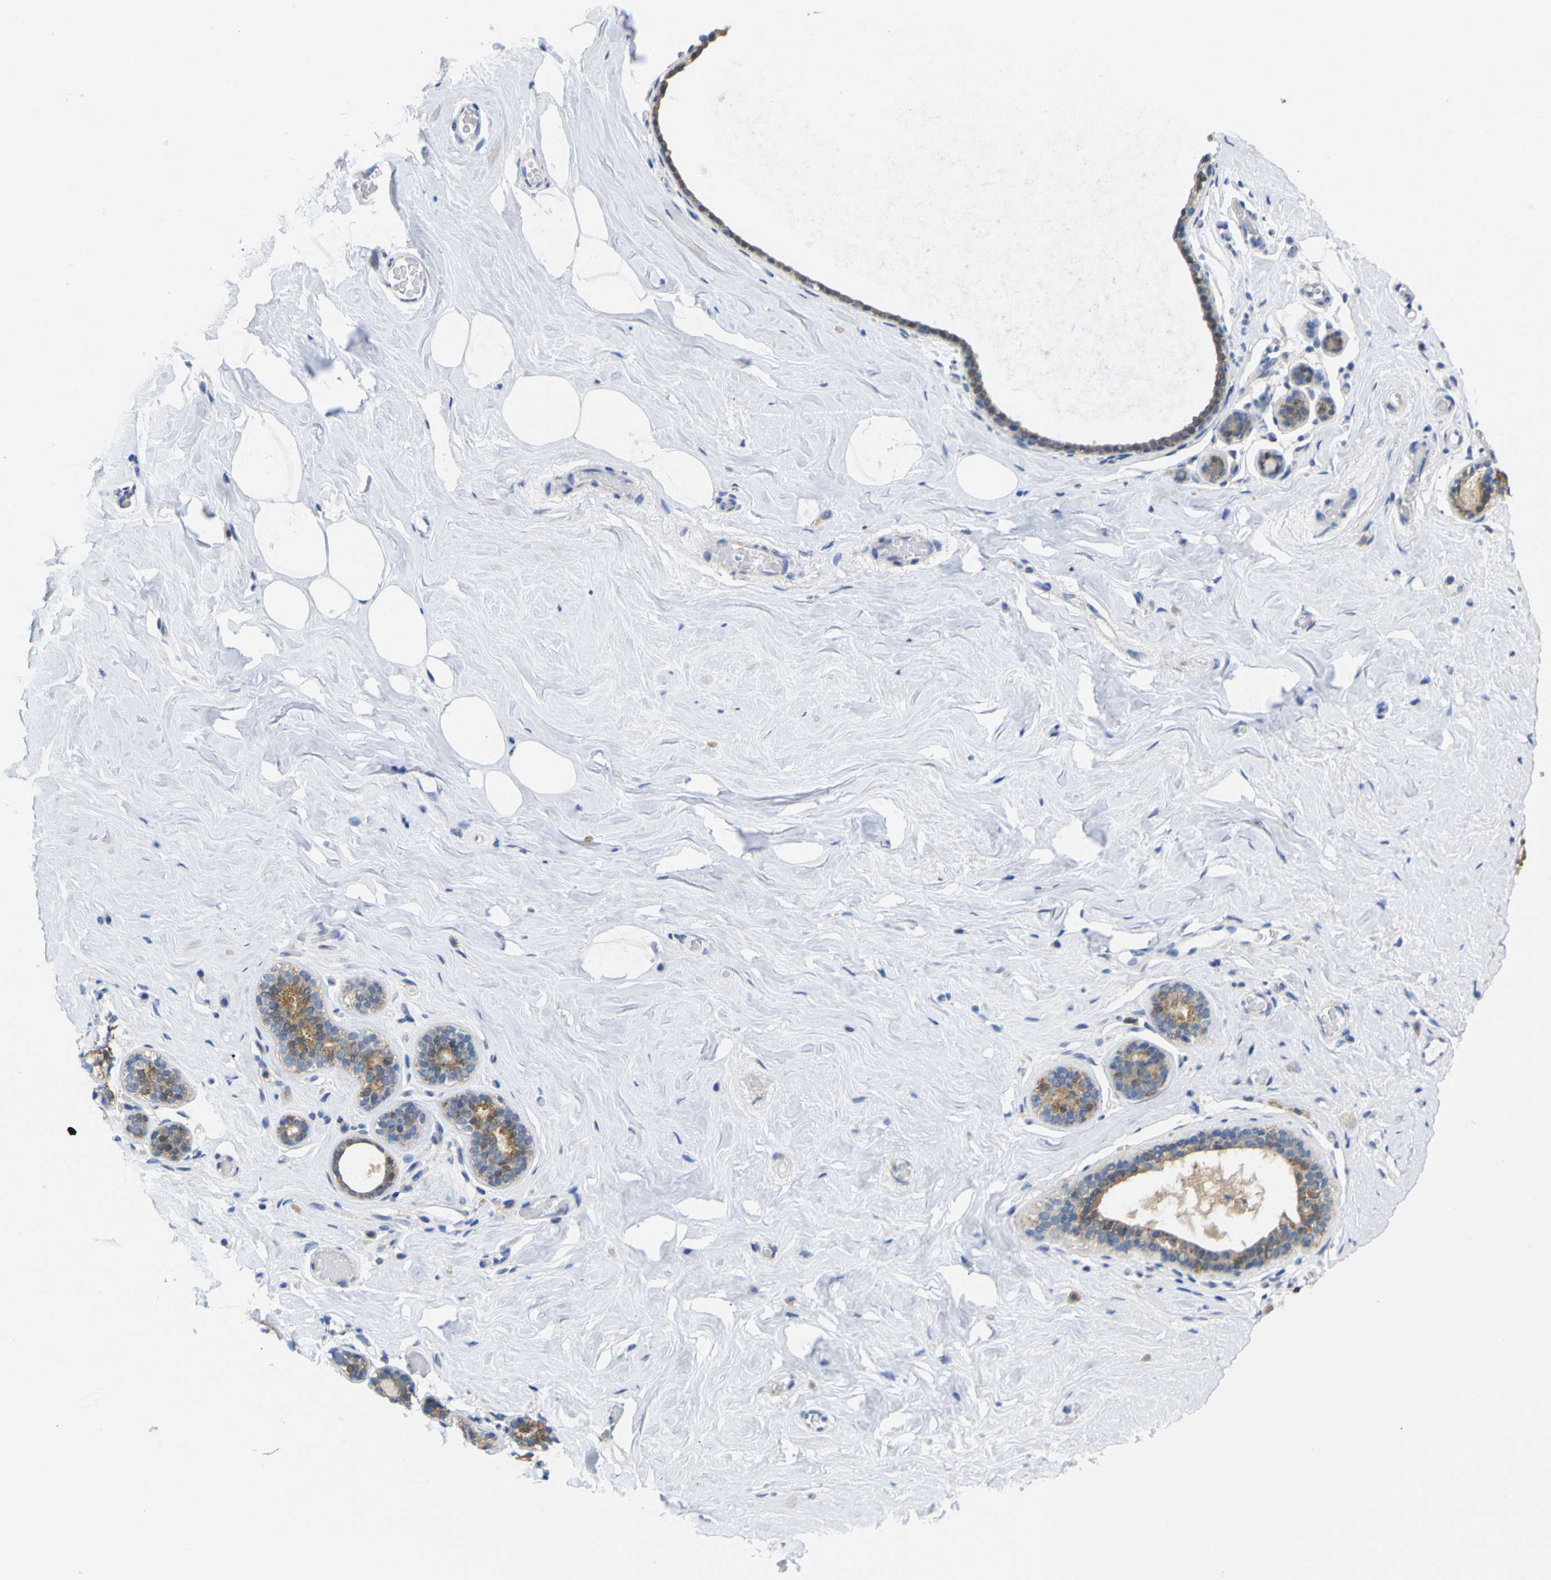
{"staining": {"intensity": "negative", "quantity": "none", "location": "none"}, "tissue": "breast", "cell_type": "Adipocytes", "image_type": "normal", "snomed": [{"axis": "morphology", "description": "Normal tissue, NOS"}, {"axis": "topography", "description": "Breast"}], "caption": "The IHC histopathology image has no significant positivity in adipocytes of breast.", "gene": "PEBP1", "patient": {"sex": "female", "age": 75}}